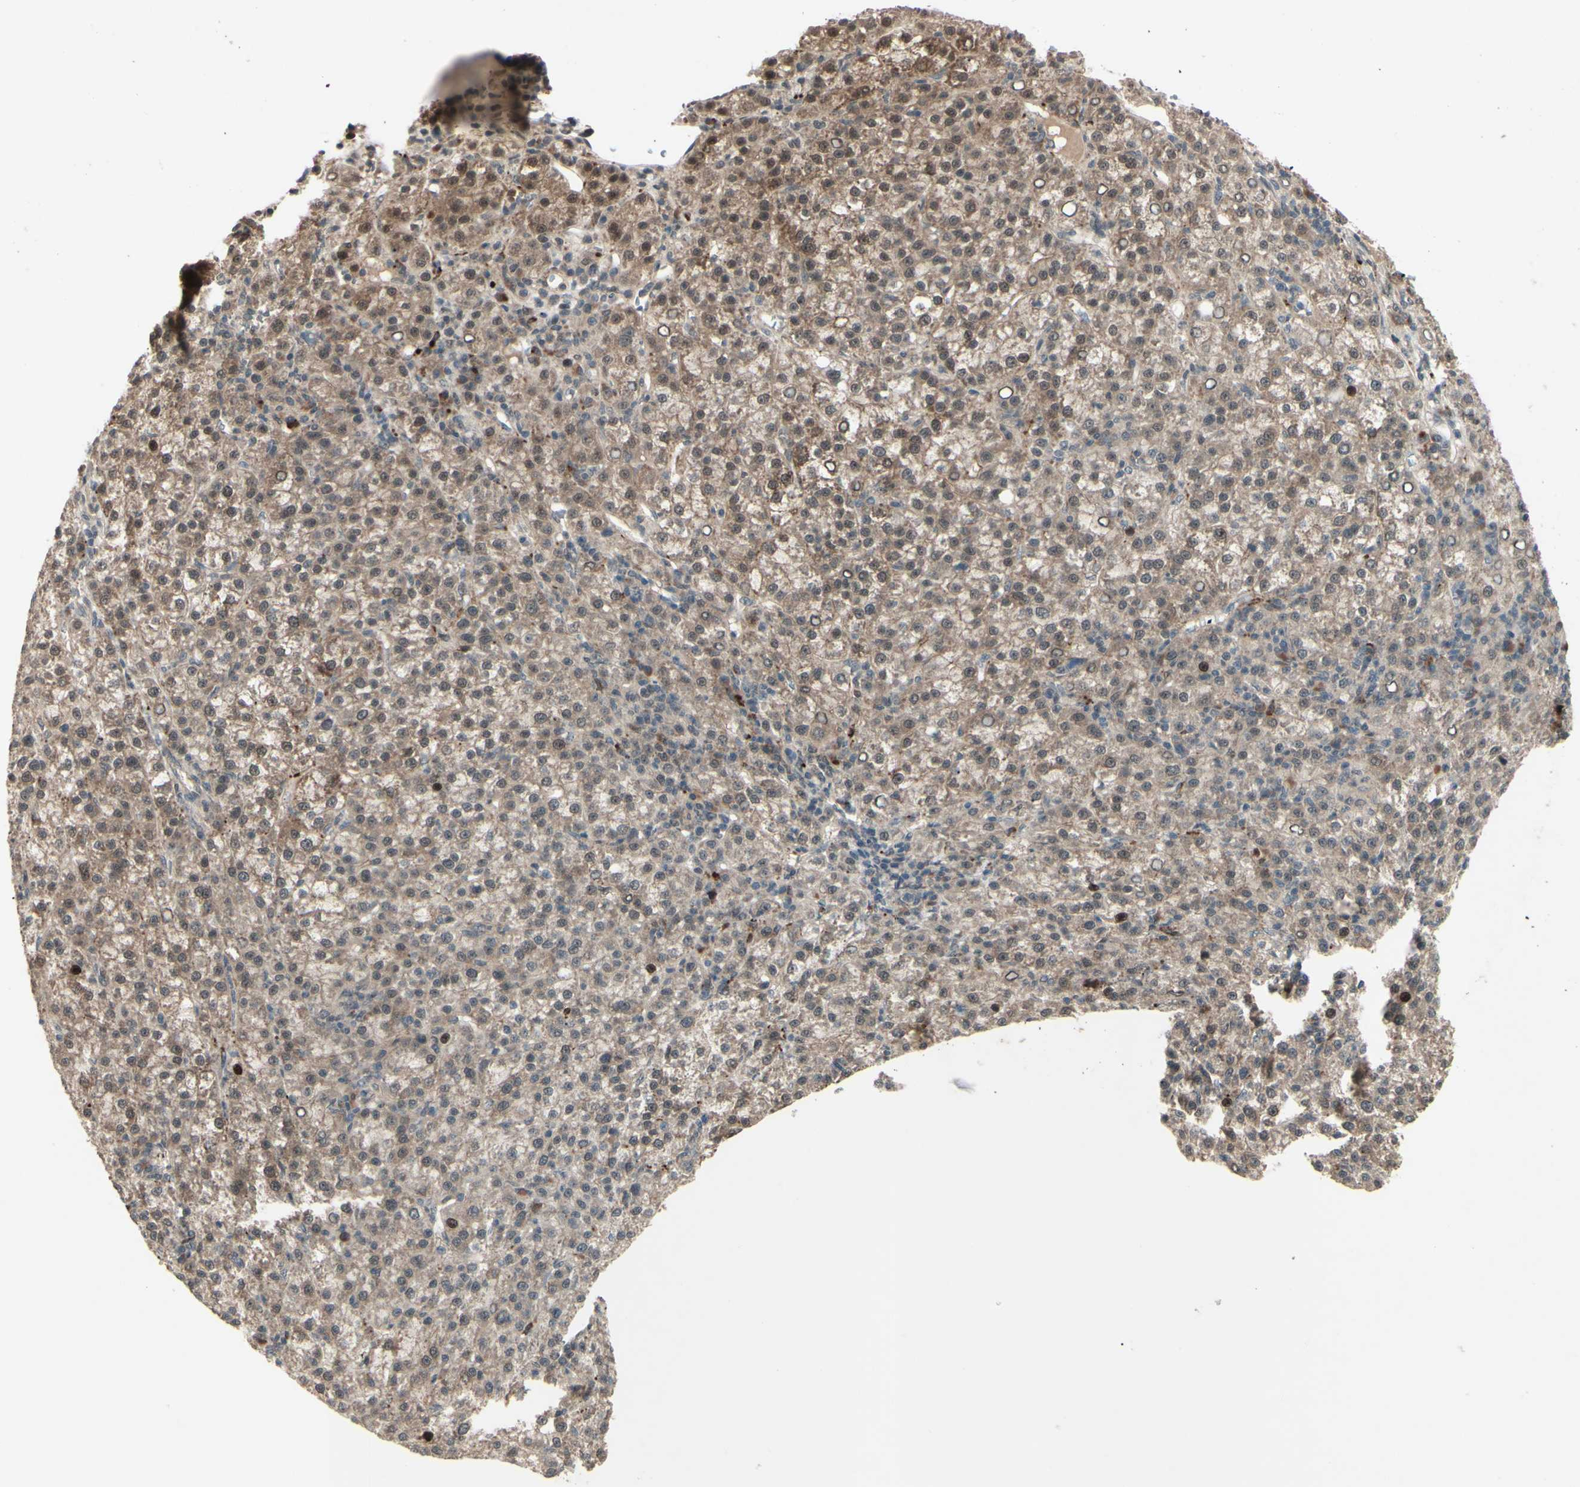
{"staining": {"intensity": "moderate", "quantity": ">75%", "location": "cytoplasmic/membranous,nuclear"}, "tissue": "liver cancer", "cell_type": "Tumor cells", "image_type": "cancer", "snomed": [{"axis": "morphology", "description": "Carcinoma, Hepatocellular, NOS"}, {"axis": "topography", "description": "Liver"}], "caption": "Immunohistochemical staining of human hepatocellular carcinoma (liver) demonstrates medium levels of moderate cytoplasmic/membranous and nuclear protein positivity in approximately >75% of tumor cells.", "gene": "MLF2", "patient": {"sex": "female", "age": 58}}